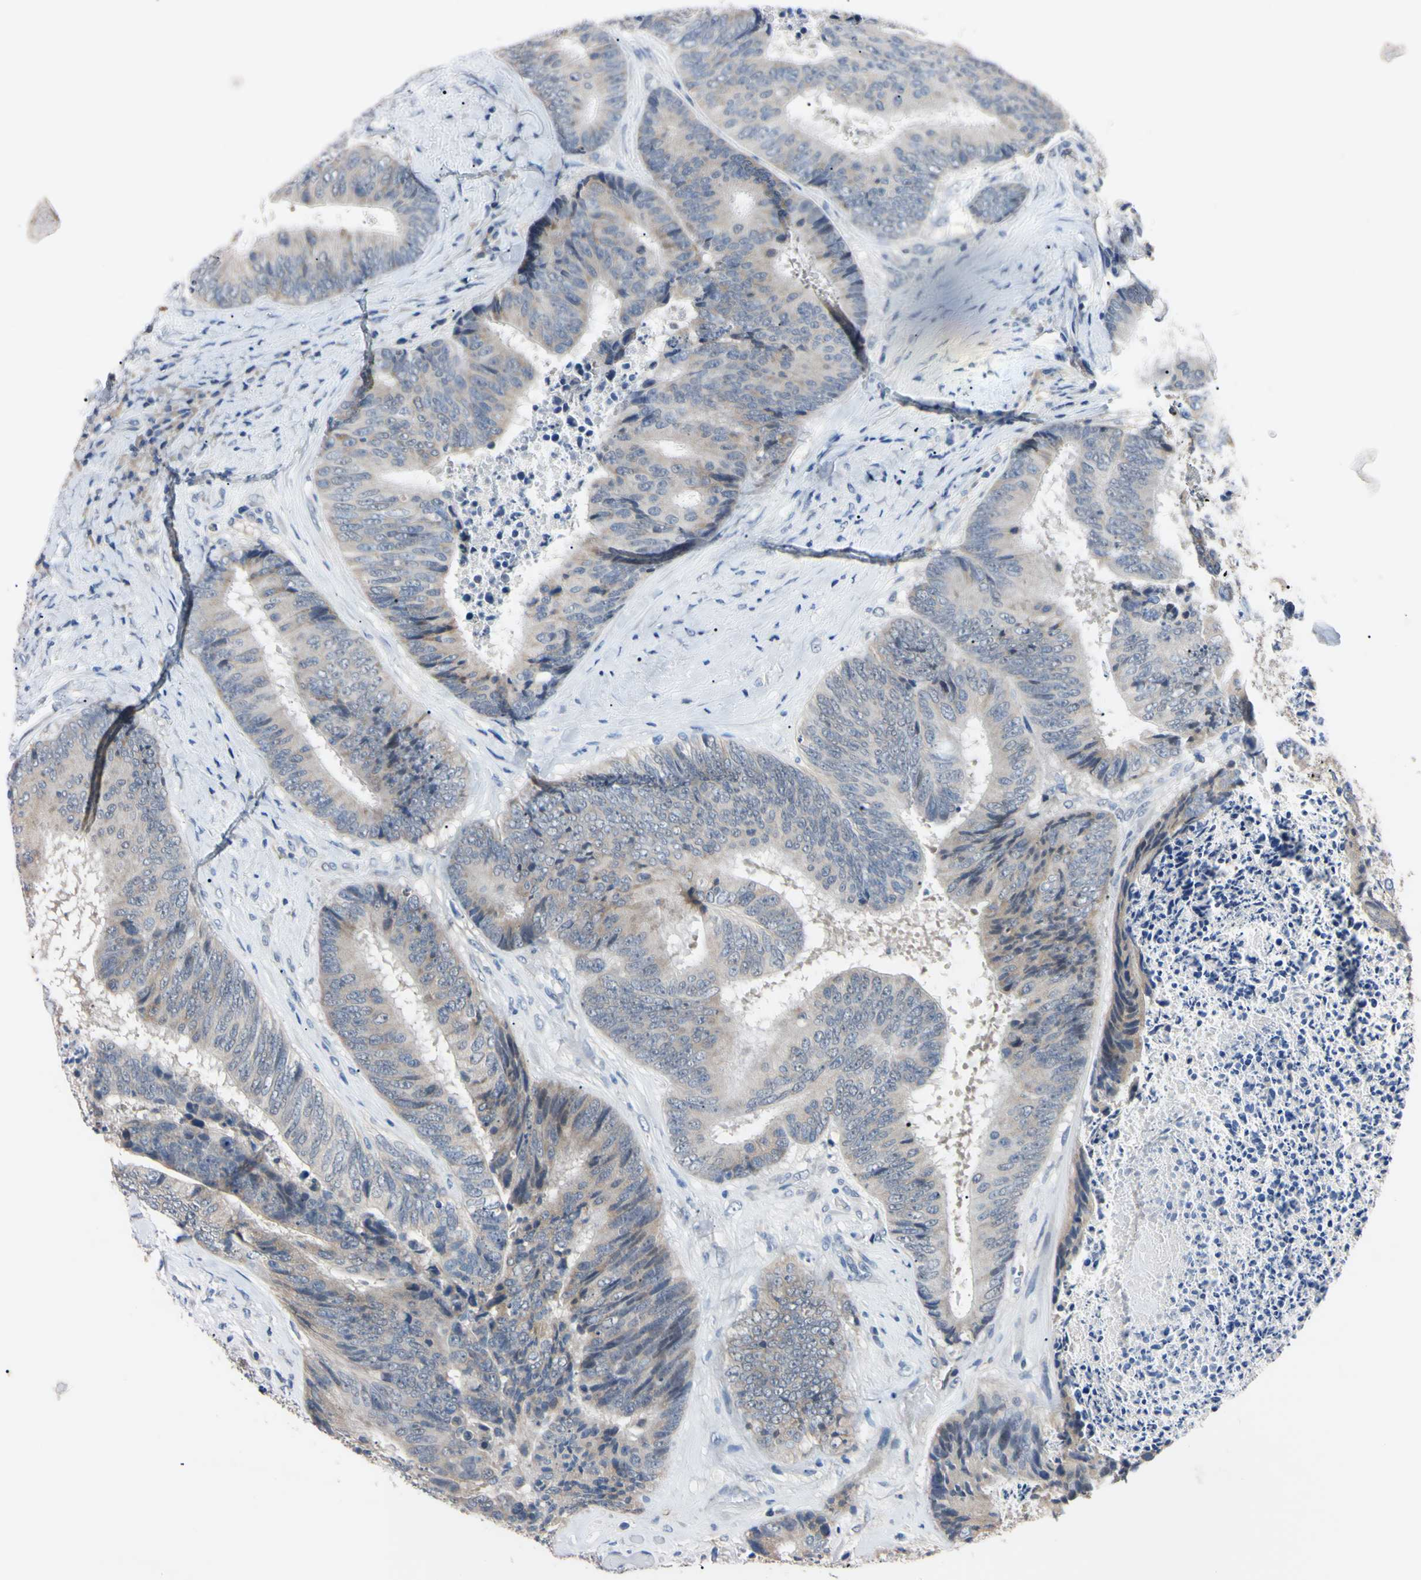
{"staining": {"intensity": "weak", "quantity": "<25%", "location": "cytoplasmic/membranous"}, "tissue": "colorectal cancer", "cell_type": "Tumor cells", "image_type": "cancer", "snomed": [{"axis": "morphology", "description": "Adenocarcinoma, NOS"}, {"axis": "topography", "description": "Rectum"}], "caption": "Immunohistochemistry (IHC) photomicrograph of neoplastic tissue: colorectal cancer (adenocarcinoma) stained with DAB shows no significant protein expression in tumor cells.", "gene": "PNKD", "patient": {"sex": "male", "age": 72}}